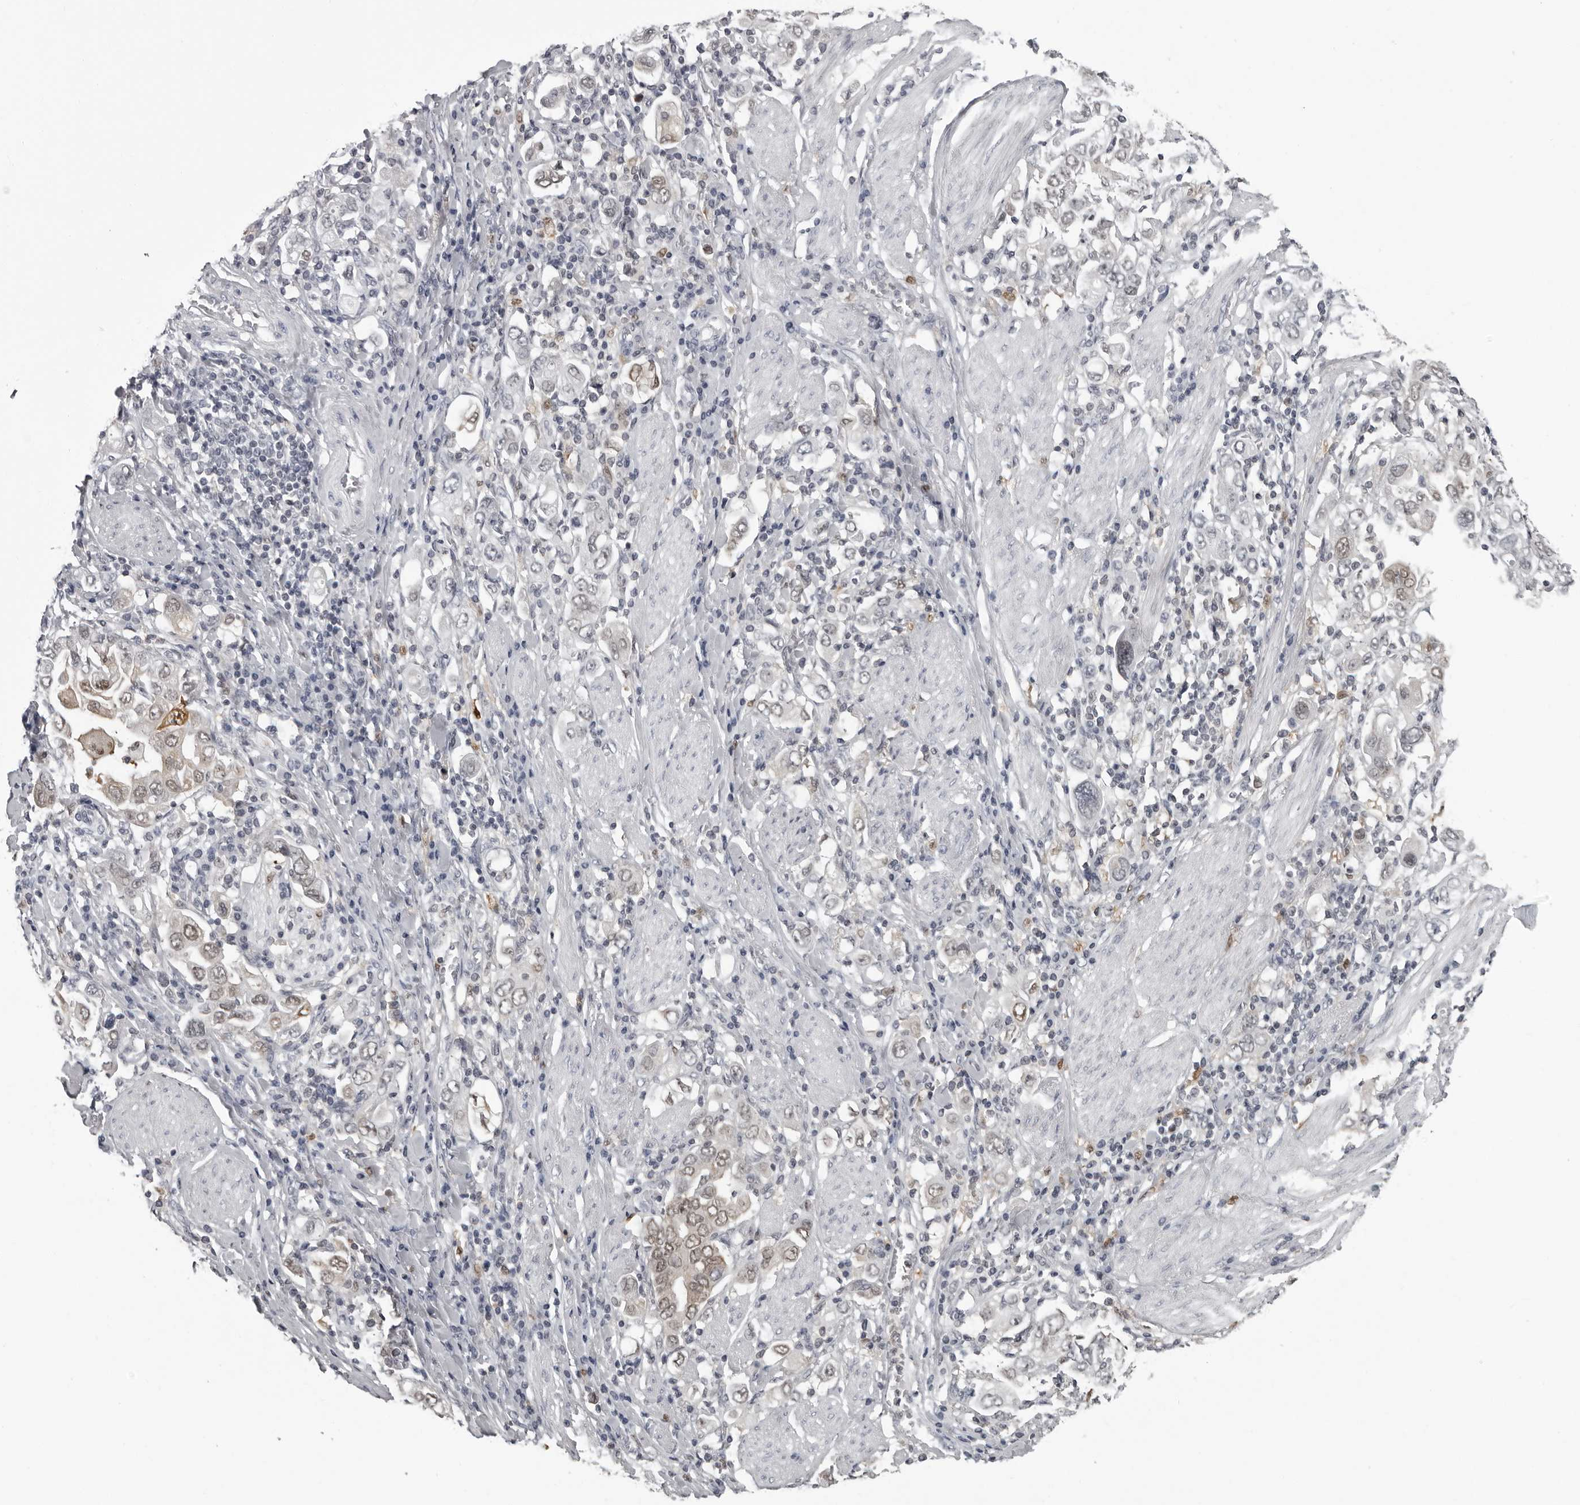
{"staining": {"intensity": "weak", "quantity": "<25%", "location": "nuclear"}, "tissue": "stomach cancer", "cell_type": "Tumor cells", "image_type": "cancer", "snomed": [{"axis": "morphology", "description": "Adenocarcinoma, NOS"}, {"axis": "topography", "description": "Stomach, upper"}], "caption": "Tumor cells are negative for brown protein staining in stomach cancer (adenocarcinoma).", "gene": "LZIC", "patient": {"sex": "male", "age": 62}}